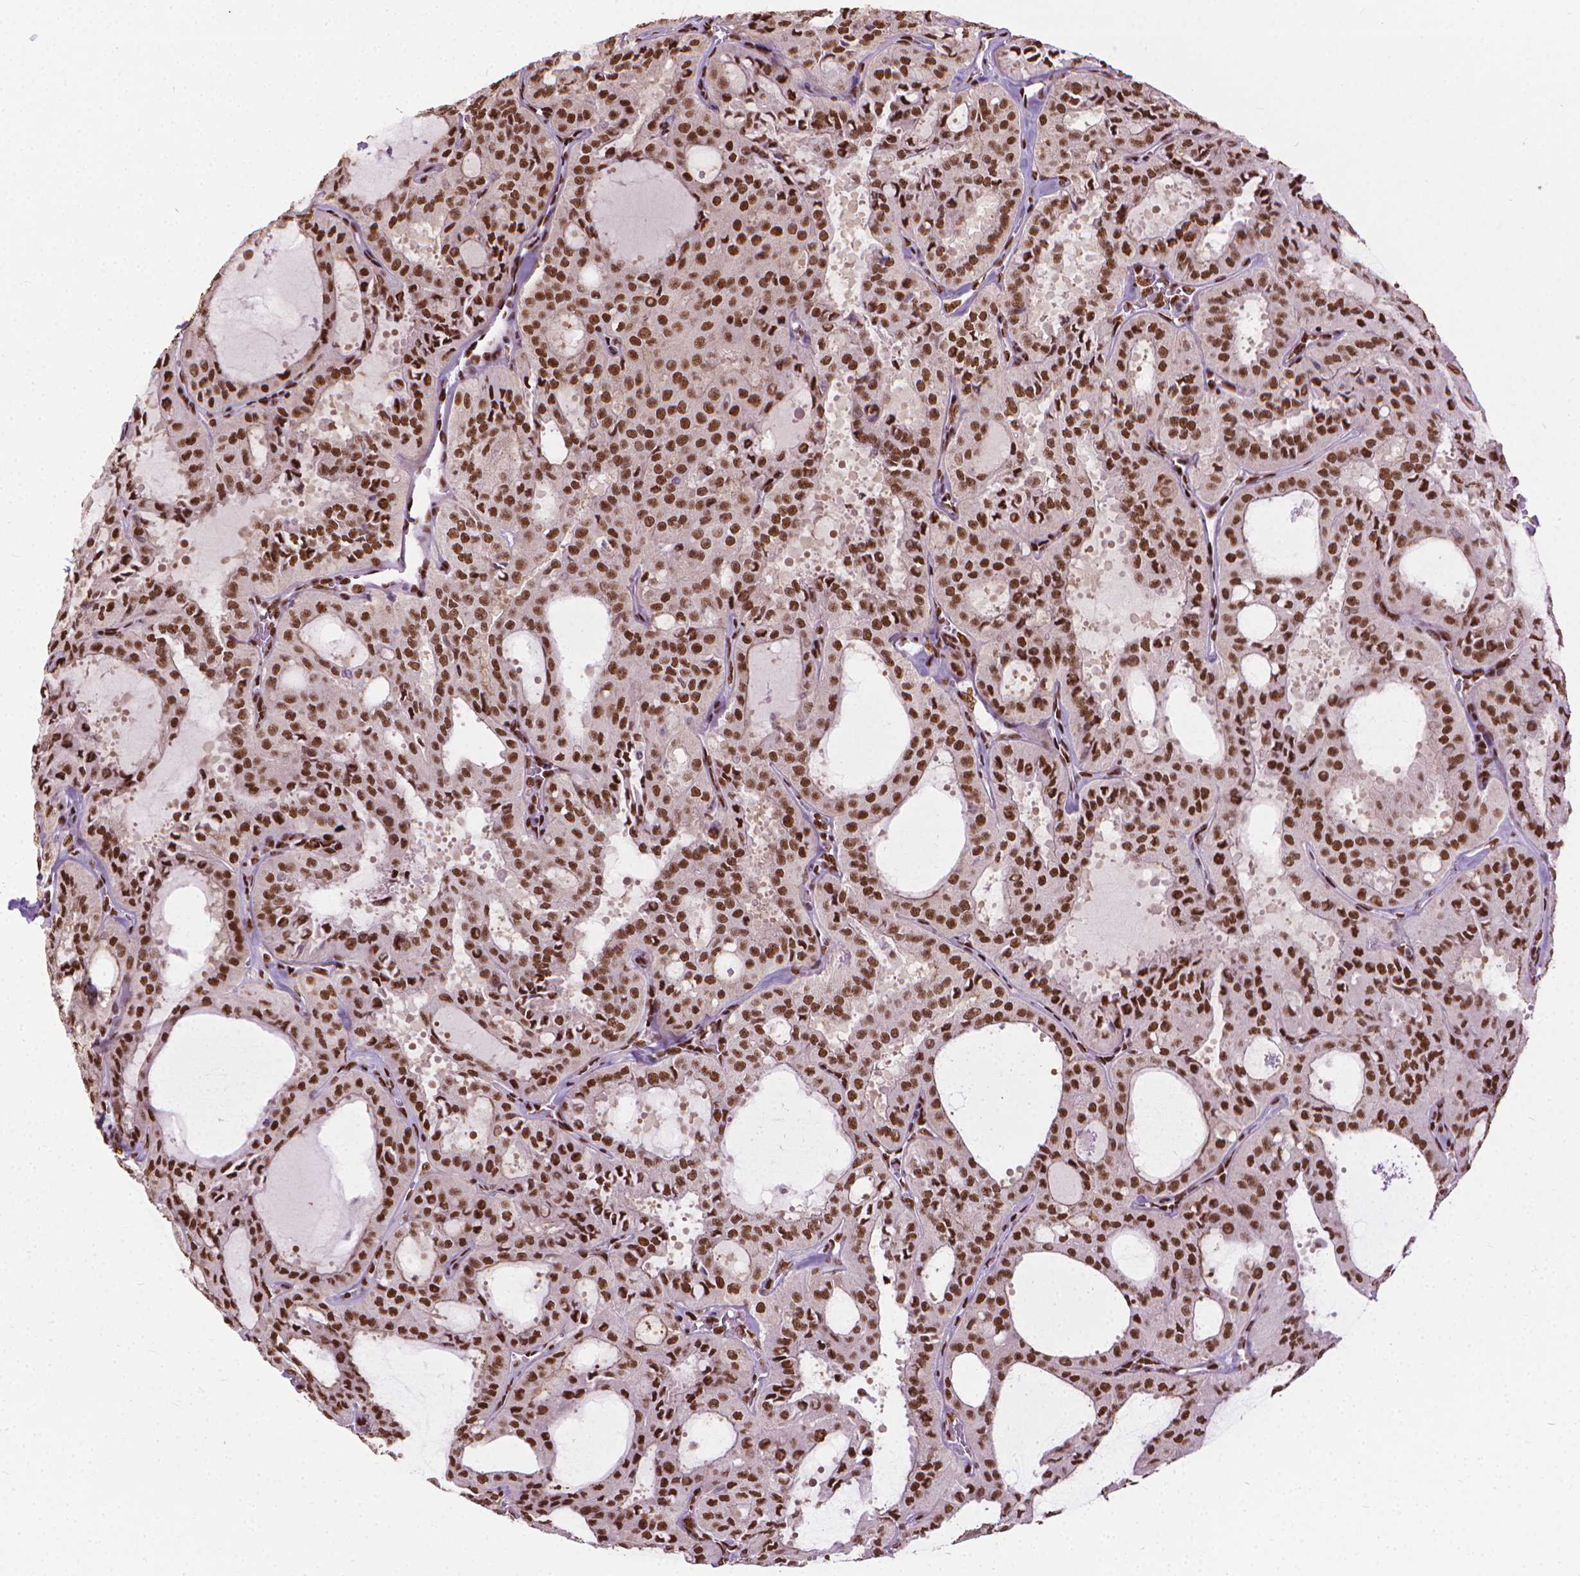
{"staining": {"intensity": "moderate", "quantity": ">75%", "location": "nuclear"}, "tissue": "thyroid cancer", "cell_type": "Tumor cells", "image_type": "cancer", "snomed": [{"axis": "morphology", "description": "Follicular adenoma carcinoma, NOS"}, {"axis": "topography", "description": "Thyroid gland"}], "caption": "This is a photomicrograph of IHC staining of thyroid follicular adenoma carcinoma, which shows moderate staining in the nuclear of tumor cells.", "gene": "AKAP8", "patient": {"sex": "male", "age": 75}}